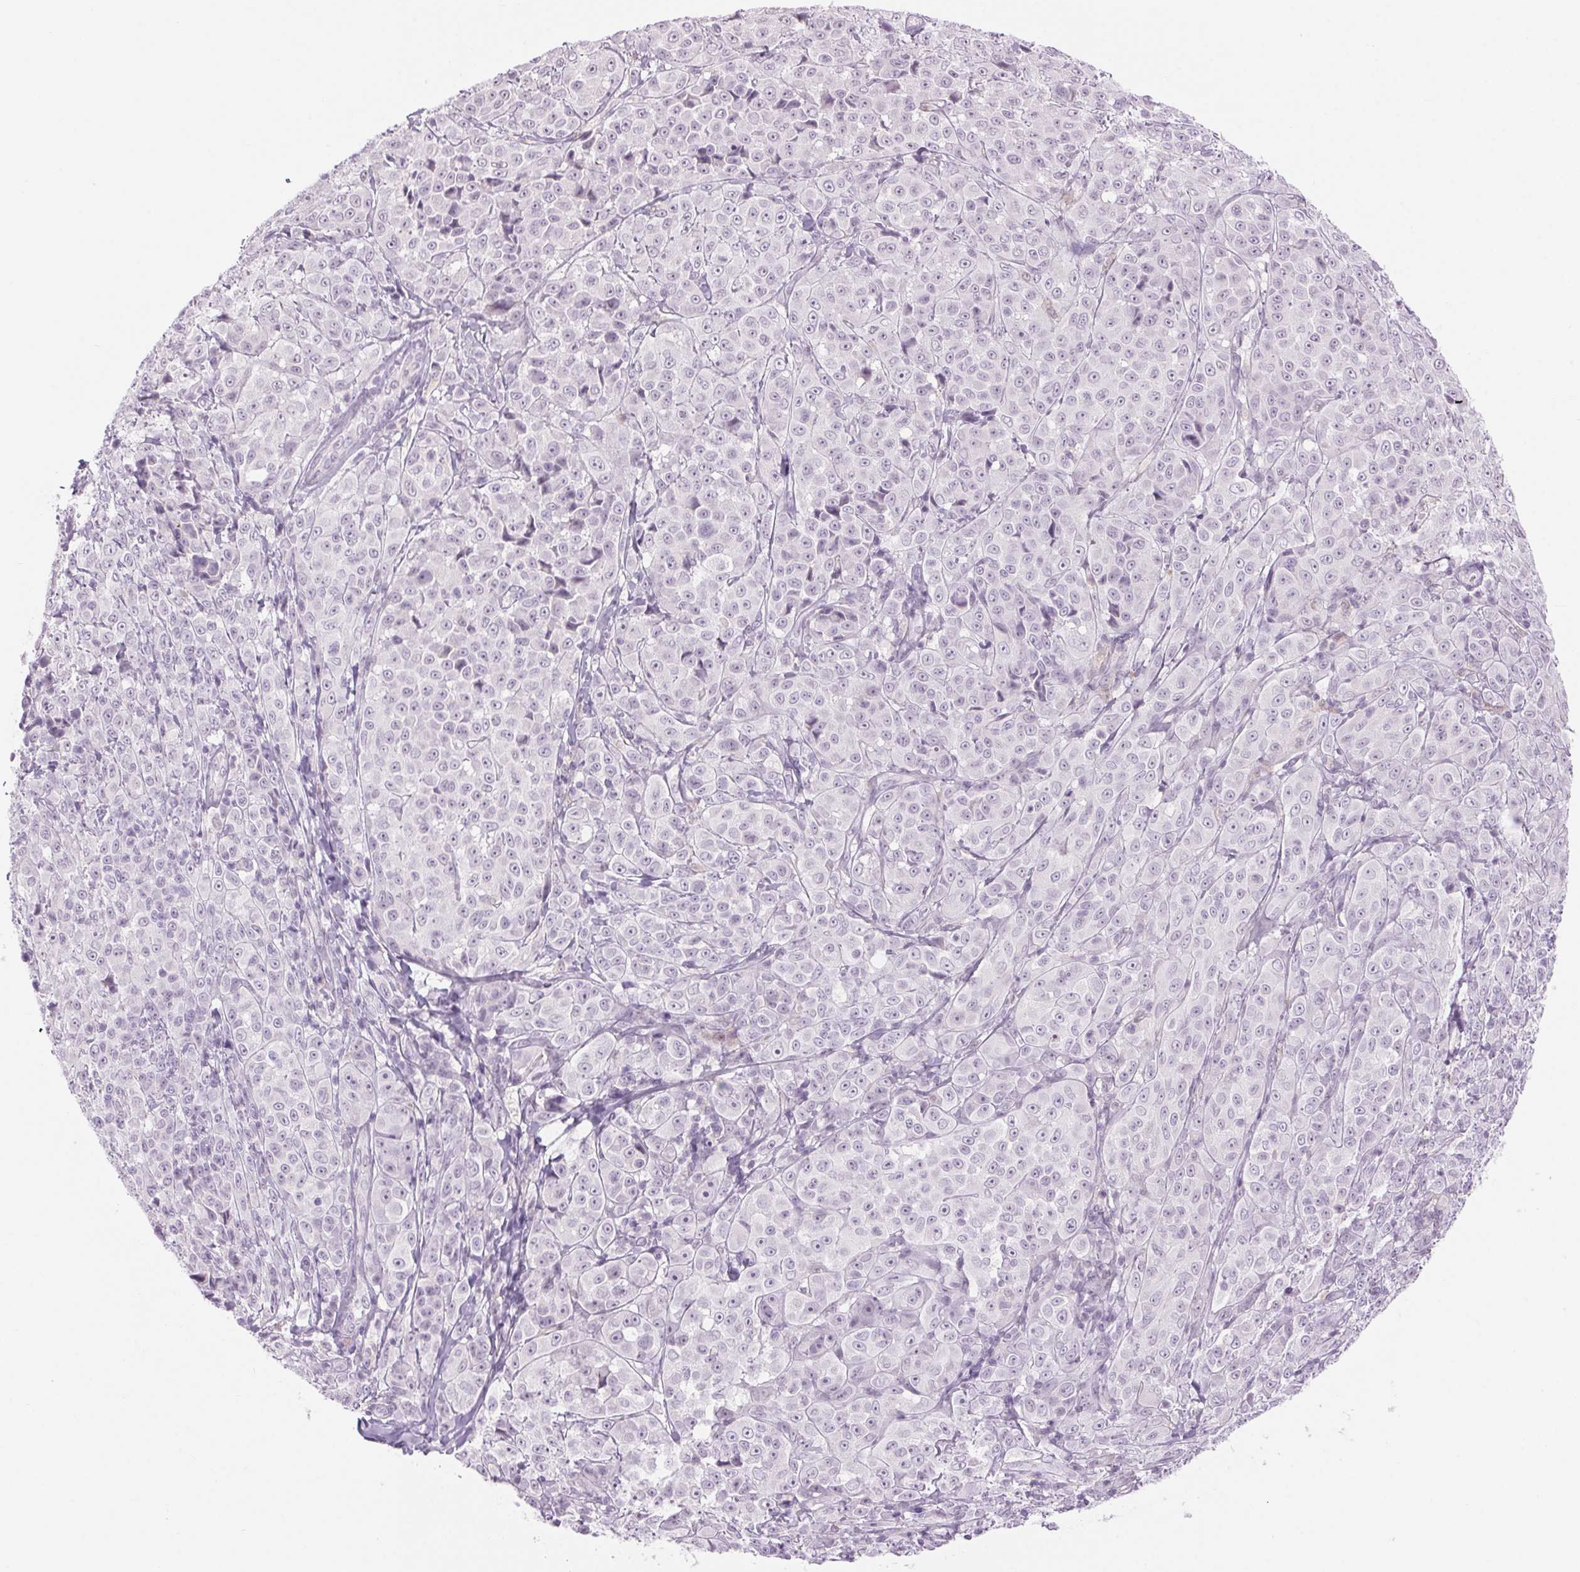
{"staining": {"intensity": "negative", "quantity": "none", "location": "none"}, "tissue": "melanoma", "cell_type": "Tumor cells", "image_type": "cancer", "snomed": [{"axis": "morphology", "description": "Malignant melanoma, NOS"}, {"axis": "topography", "description": "Skin"}], "caption": "There is no significant positivity in tumor cells of malignant melanoma.", "gene": "SLC6A19", "patient": {"sex": "male", "age": 89}}